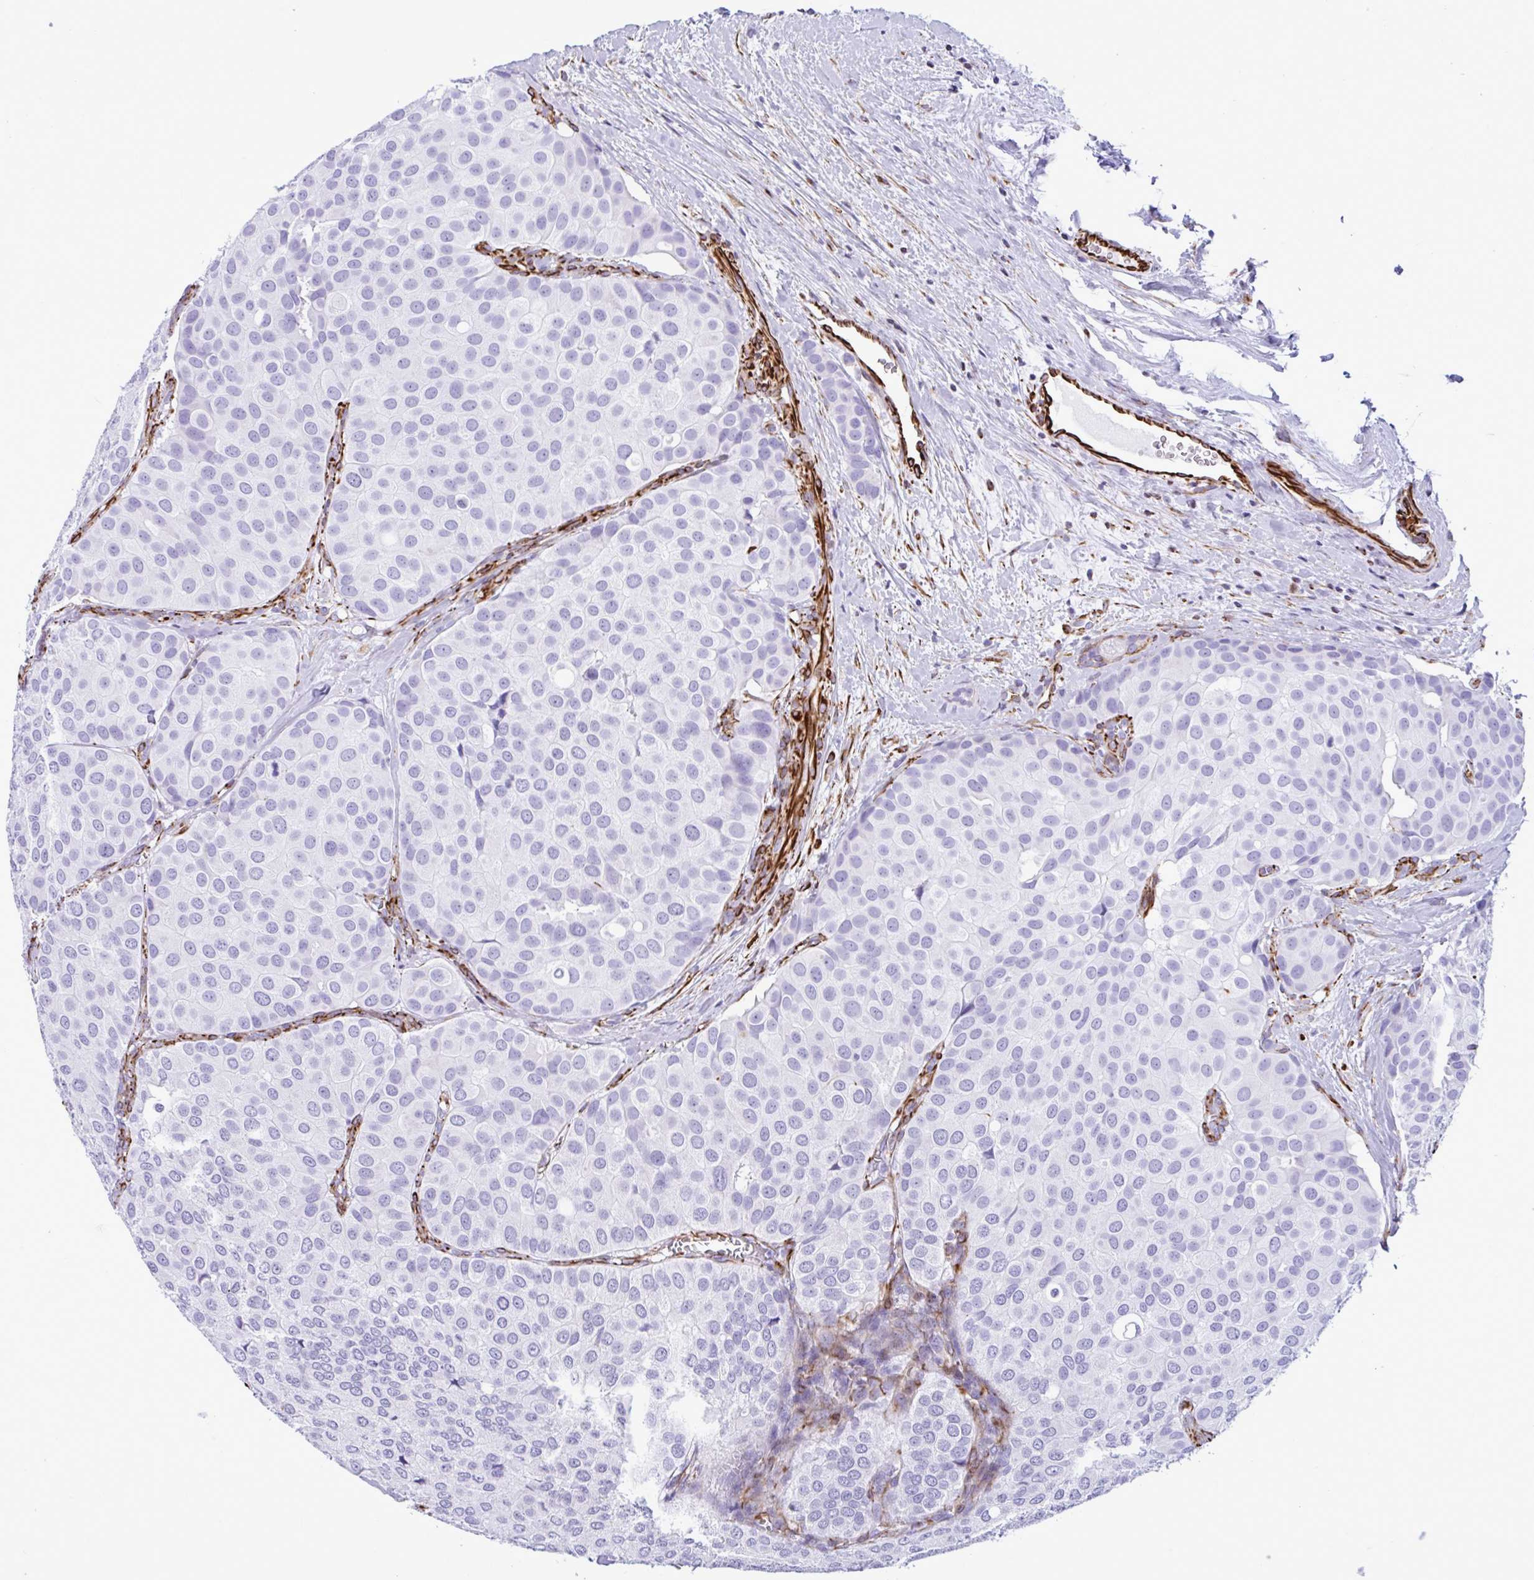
{"staining": {"intensity": "negative", "quantity": "none", "location": "none"}, "tissue": "breast cancer", "cell_type": "Tumor cells", "image_type": "cancer", "snomed": [{"axis": "morphology", "description": "Duct carcinoma"}, {"axis": "topography", "description": "Breast"}], "caption": "Breast cancer (intraductal carcinoma) stained for a protein using IHC displays no staining tumor cells.", "gene": "SMAD5", "patient": {"sex": "female", "age": 70}}